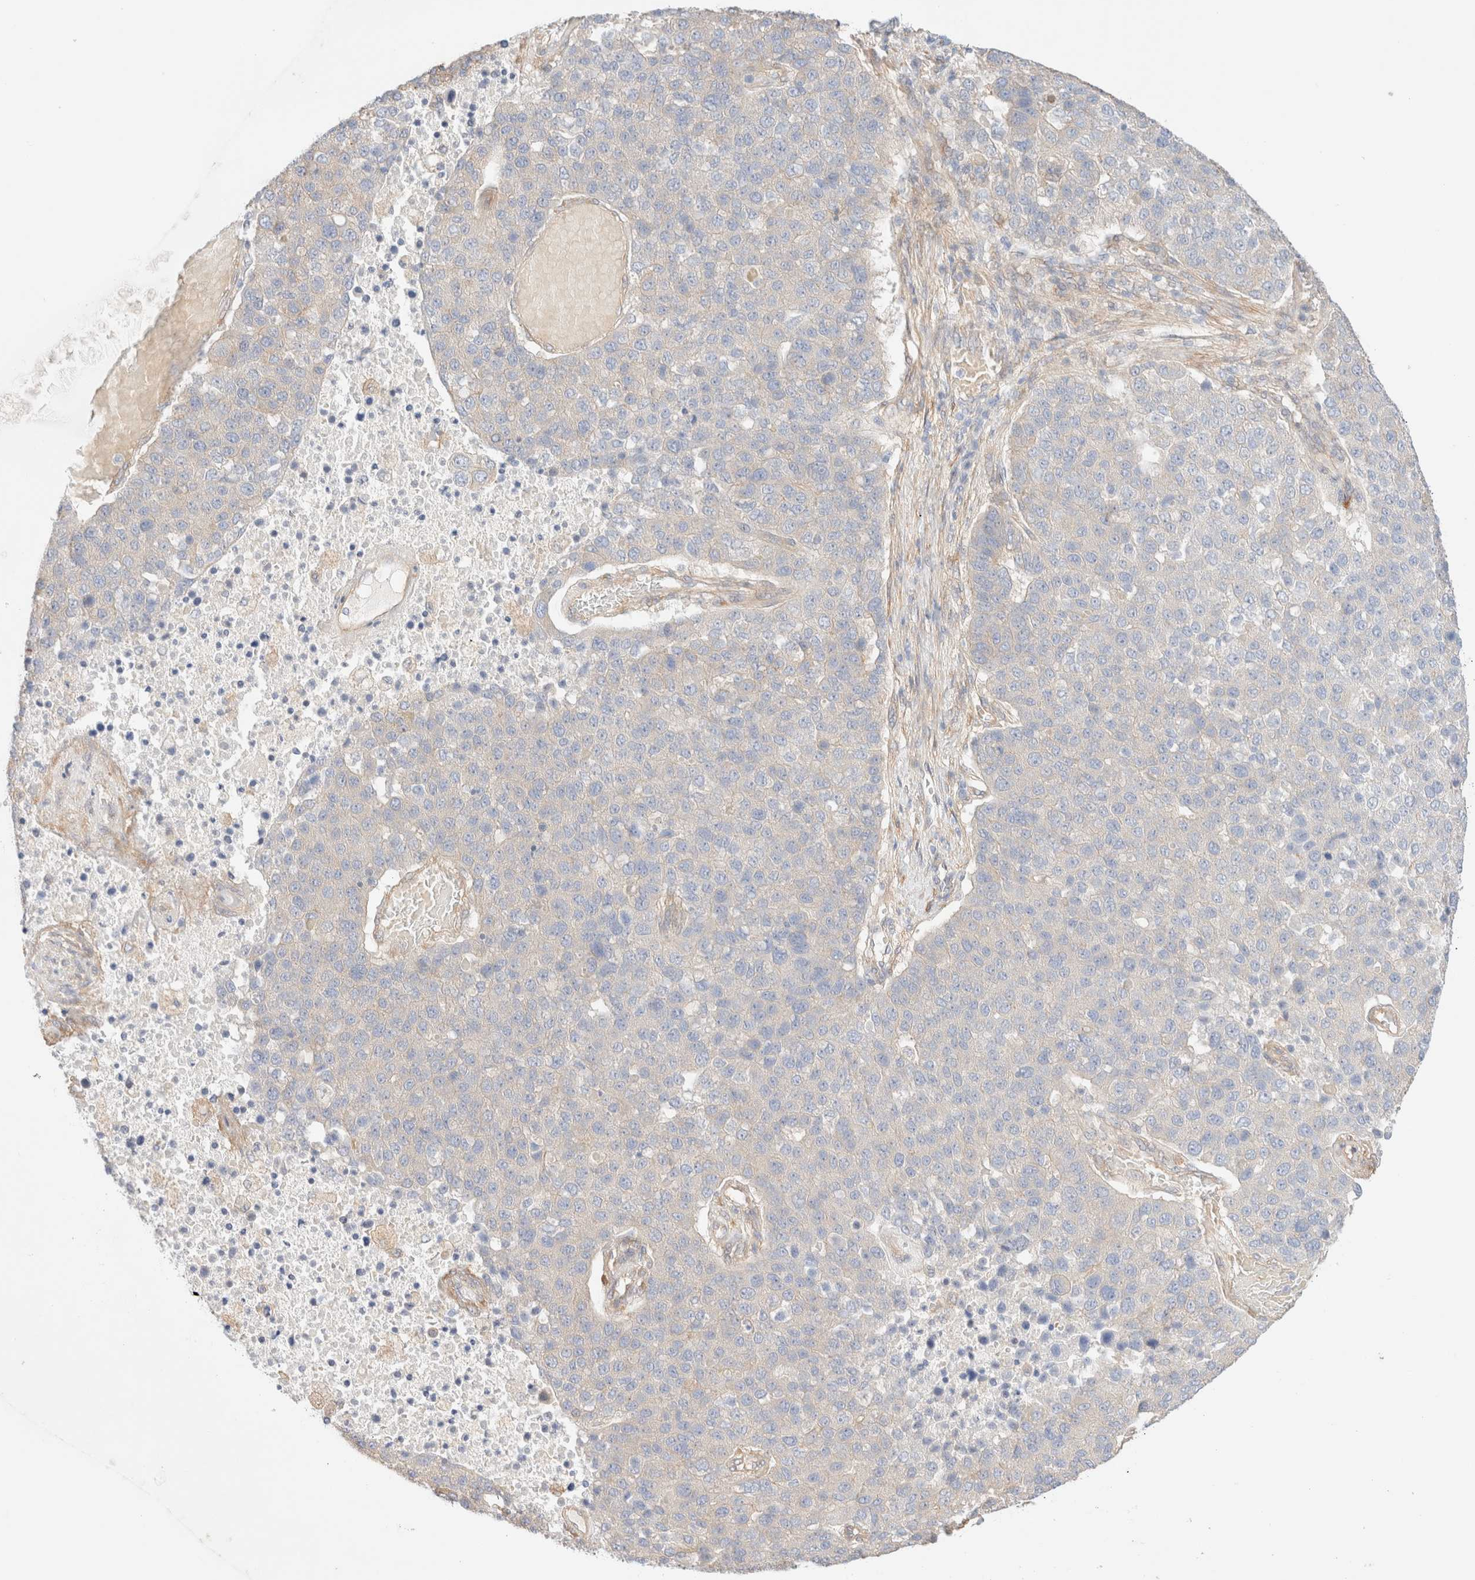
{"staining": {"intensity": "negative", "quantity": "none", "location": "none"}, "tissue": "pancreatic cancer", "cell_type": "Tumor cells", "image_type": "cancer", "snomed": [{"axis": "morphology", "description": "Adenocarcinoma, NOS"}, {"axis": "topography", "description": "Pancreas"}], "caption": "Immunohistochemistry (IHC) photomicrograph of adenocarcinoma (pancreatic) stained for a protein (brown), which shows no expression in tumor cells.", "gene": "NIBAN2", "patient": {"sex": "female", "age": 61}}